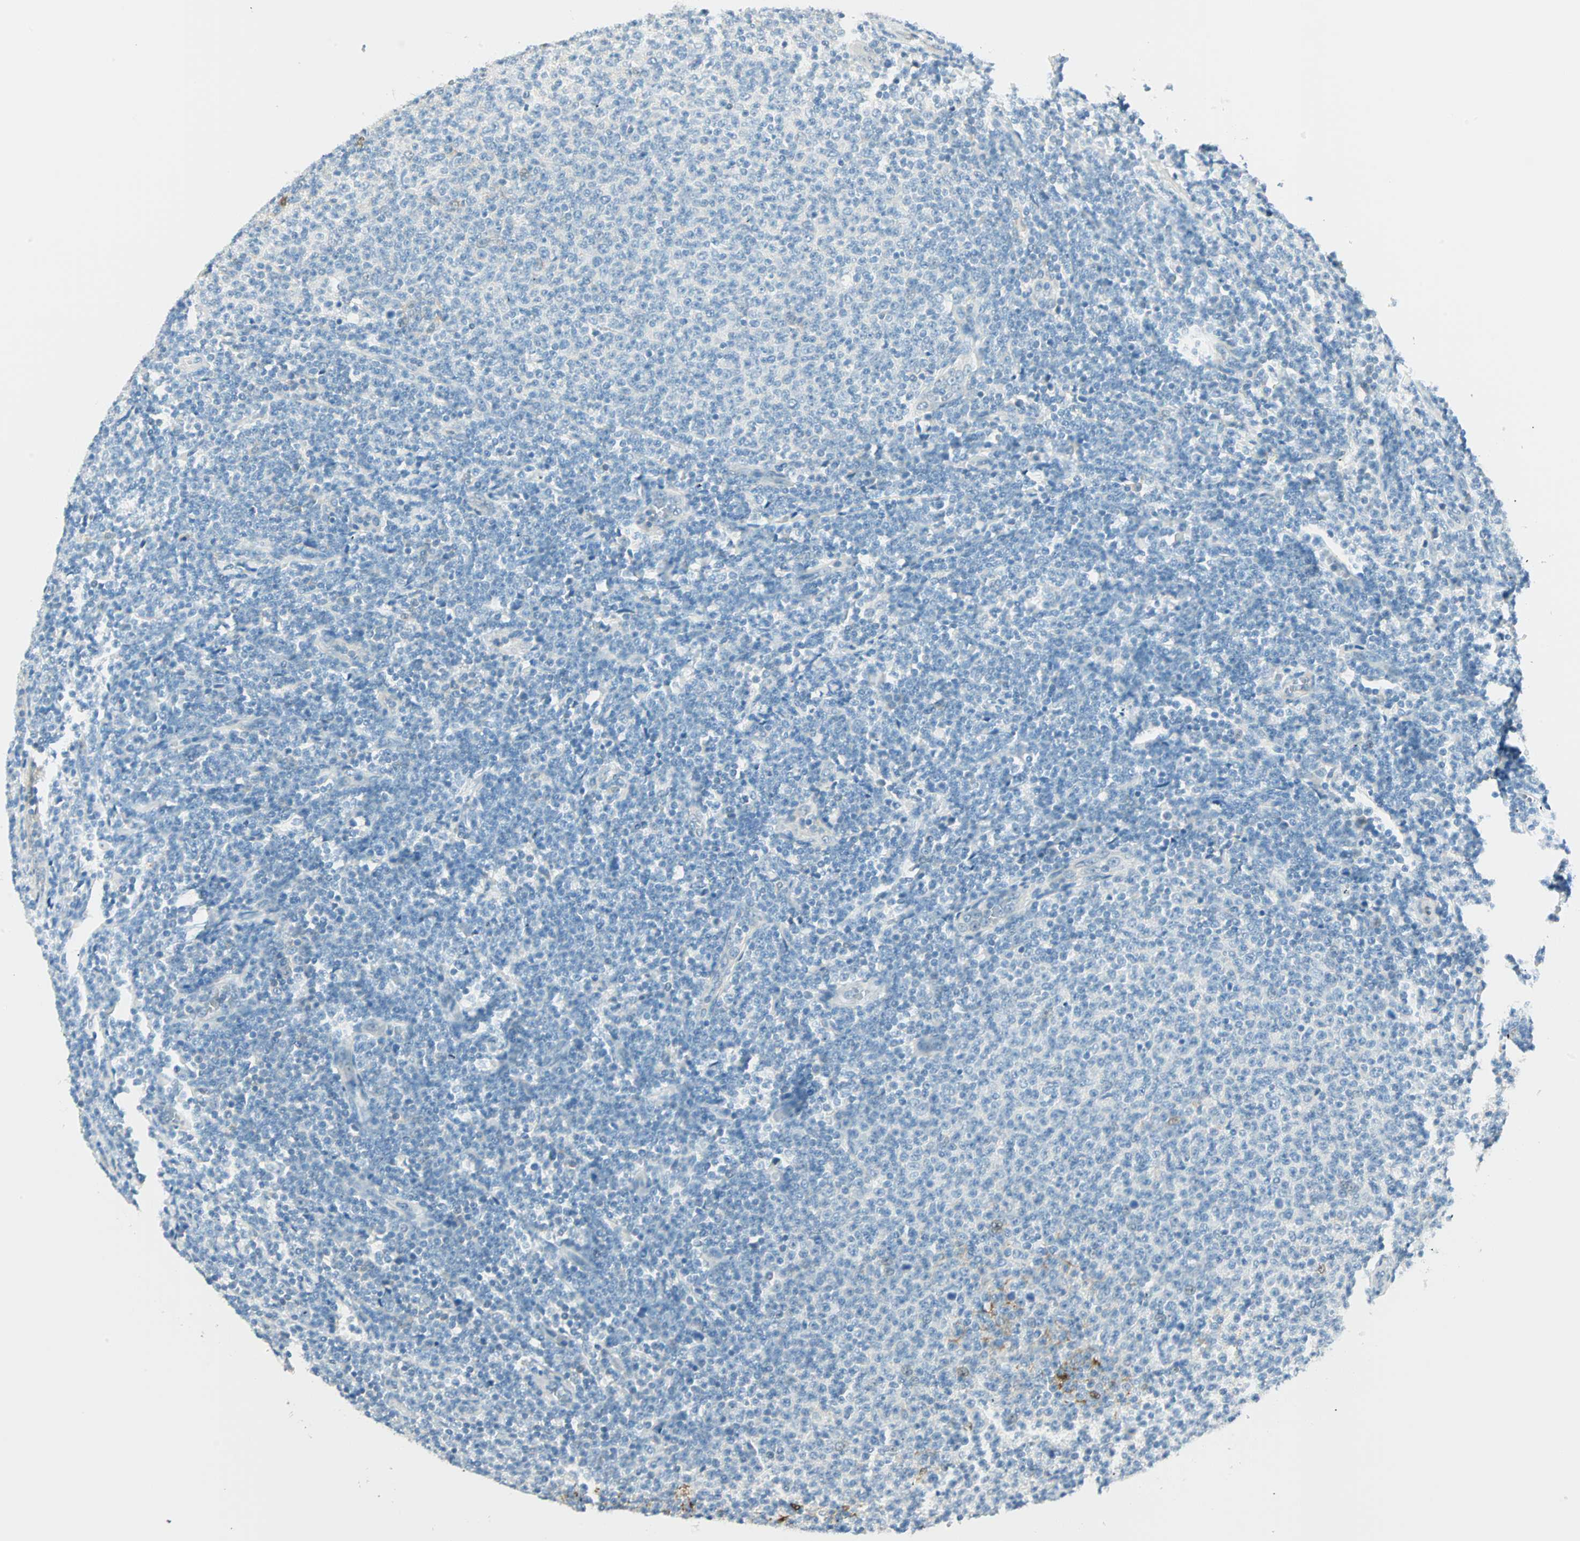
{"staining": {"intensity": "negative", "quantity": "none", "location": "none"}, "tissue": "lymphoma", "cell_type": "Tumor cells", "image_type": "cancer", "snomed": [{"axis": "morphology", "description": "Malignant lymphoma, non-Hodgkin's type, Low grade"}, {"axis": "topography", "description": "Lymph node"}], "caption": "Micrograph shows no protein expression in tumor cells of lymphoma tissue. (DAB immunohistochemistry (IHC) with hematoxylin counter stain).", "gene": "S100A1", "patient": {"sex": "male", "age": 66}}